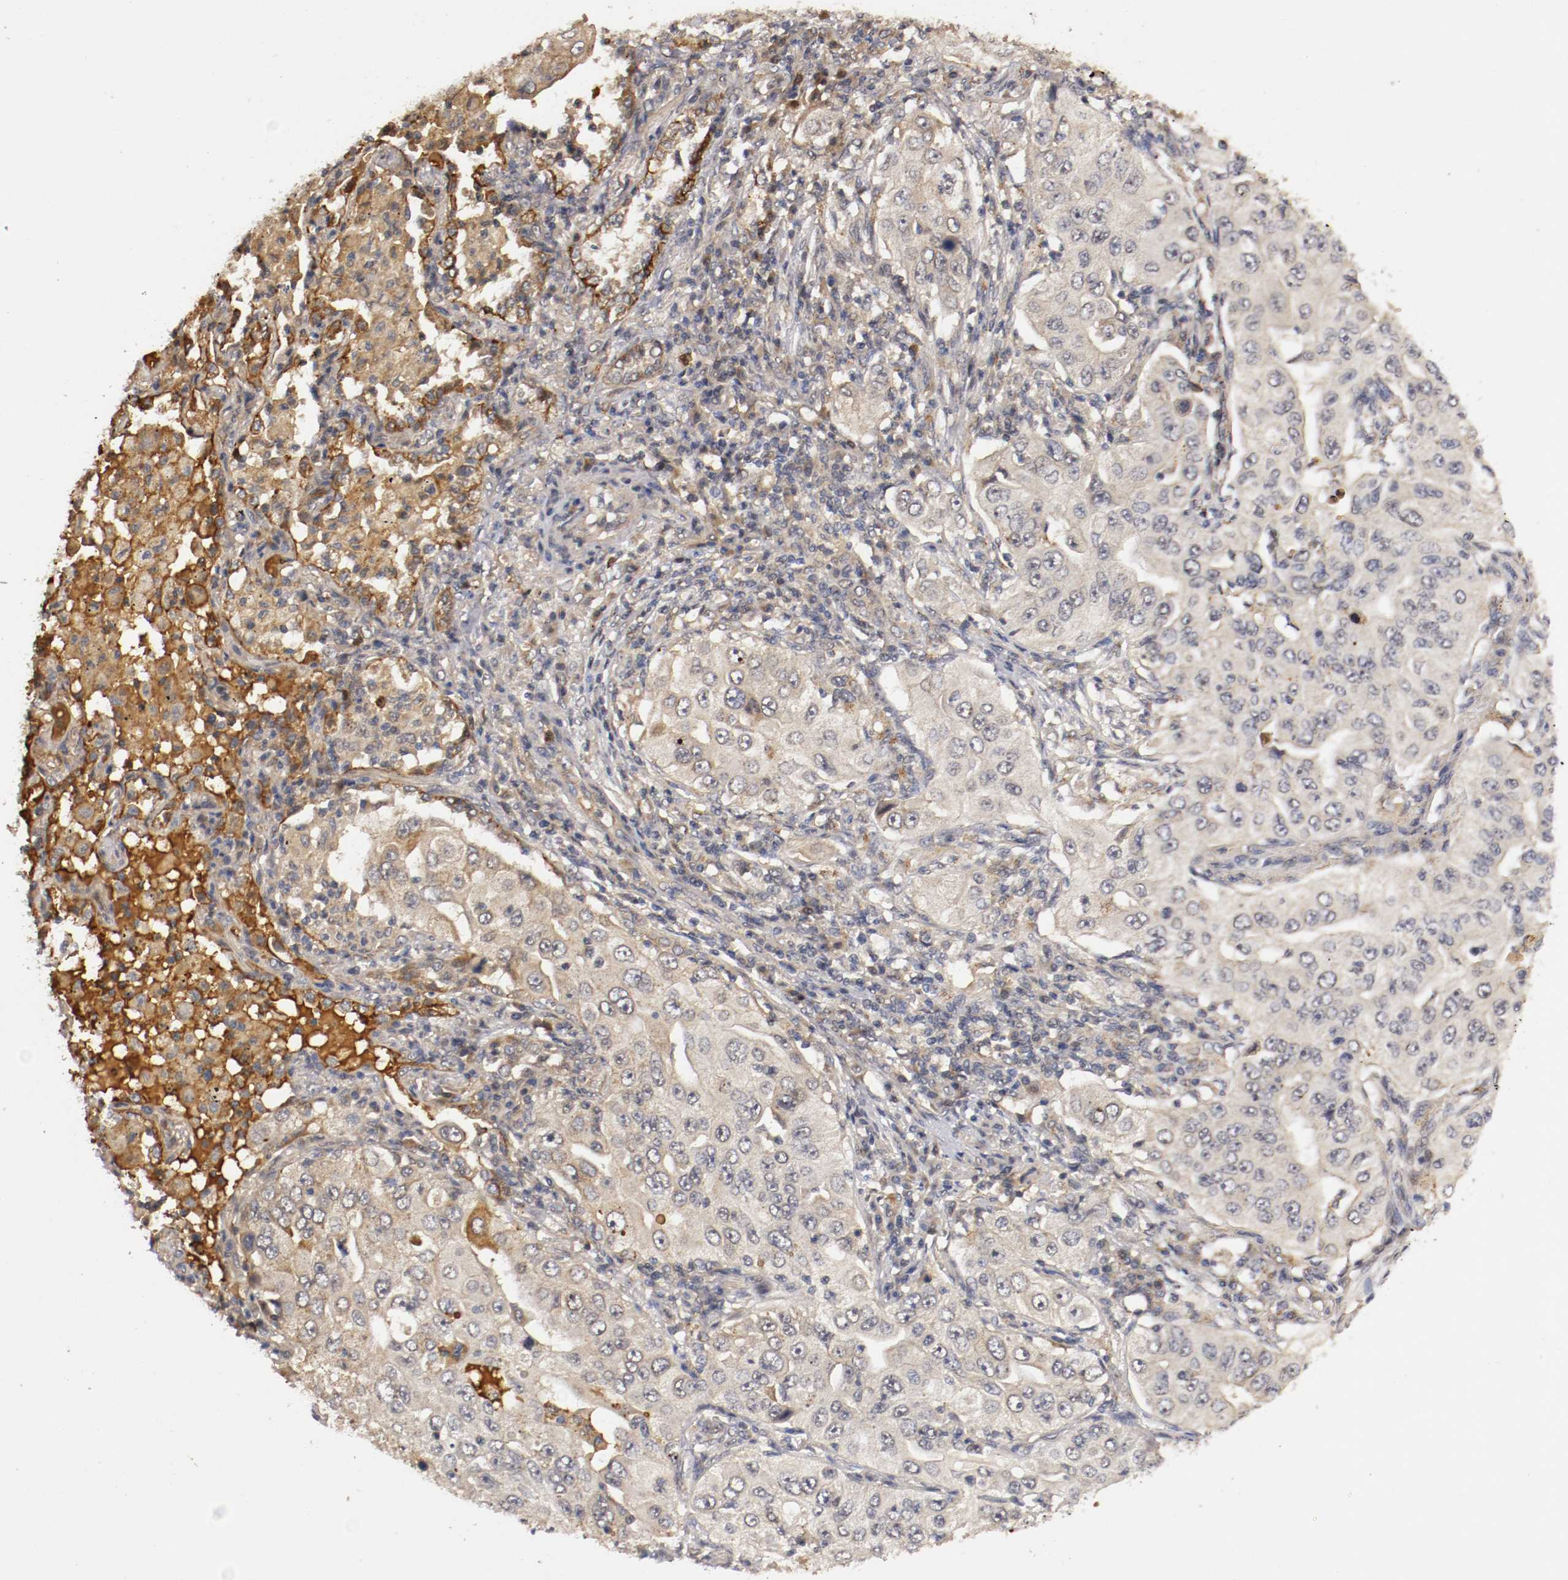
{"staining": {"intensity": "weak", "quantity": "25%-75%", "location": "cytoplasmic/membranous"}, "tissue": "lung cancer", "cell_type": "Tumor cells", "image_type": "cancer", "snomed": [{"axis": "morphology", "description": "Adenocarcinoma, NOS"}, {"axis": "topography", "description": "Lung"}], "caption": "Brown immunohistochemical staining in human lung adenocarcinoma reveals weak cytoplasmic/membranous staining in approximately 25%-75% of tumor cells. (IHC, brightfield microscopy, high magnification).", "gene": "TNFRSF1B", "patient": {"sex": "male", "age": 84}}